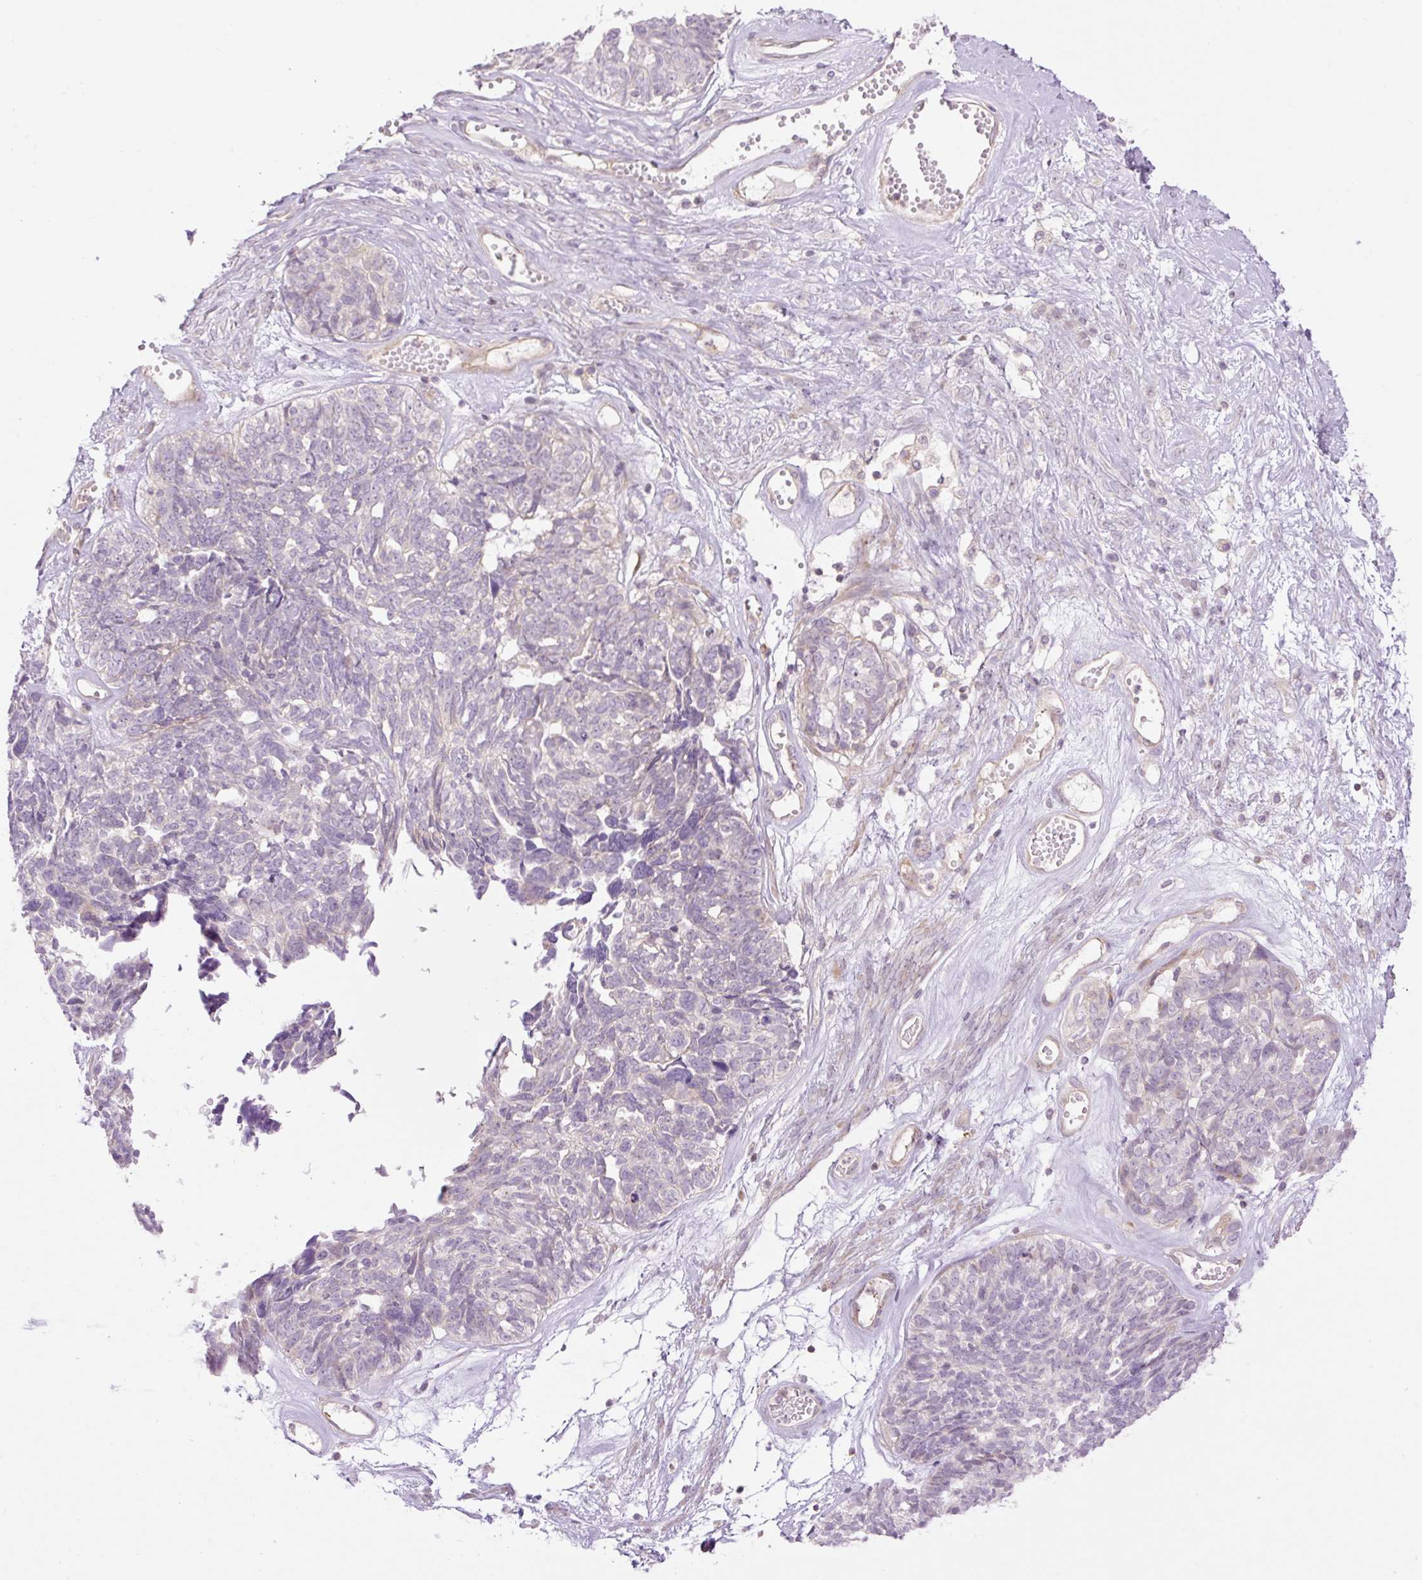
{"staining": {"intensity": "negative", "quantity": "none", "location": "none"}, "tissue": "ovarian cancer", "cell_type": "Tumor cells", "image_type": "cancer", "snomed": [{"axis": "morphology", "description": "Cystadenocarcinoma, serous, NOS"}, {"axis": "topography", "description": "Ovary"}], "caption": "Ovarian cancer was stained to show a protein in brown. There is no significant staining in tumor cells.", "gene": "GRID2", "patient": {"sex": "female", "age": 79}}